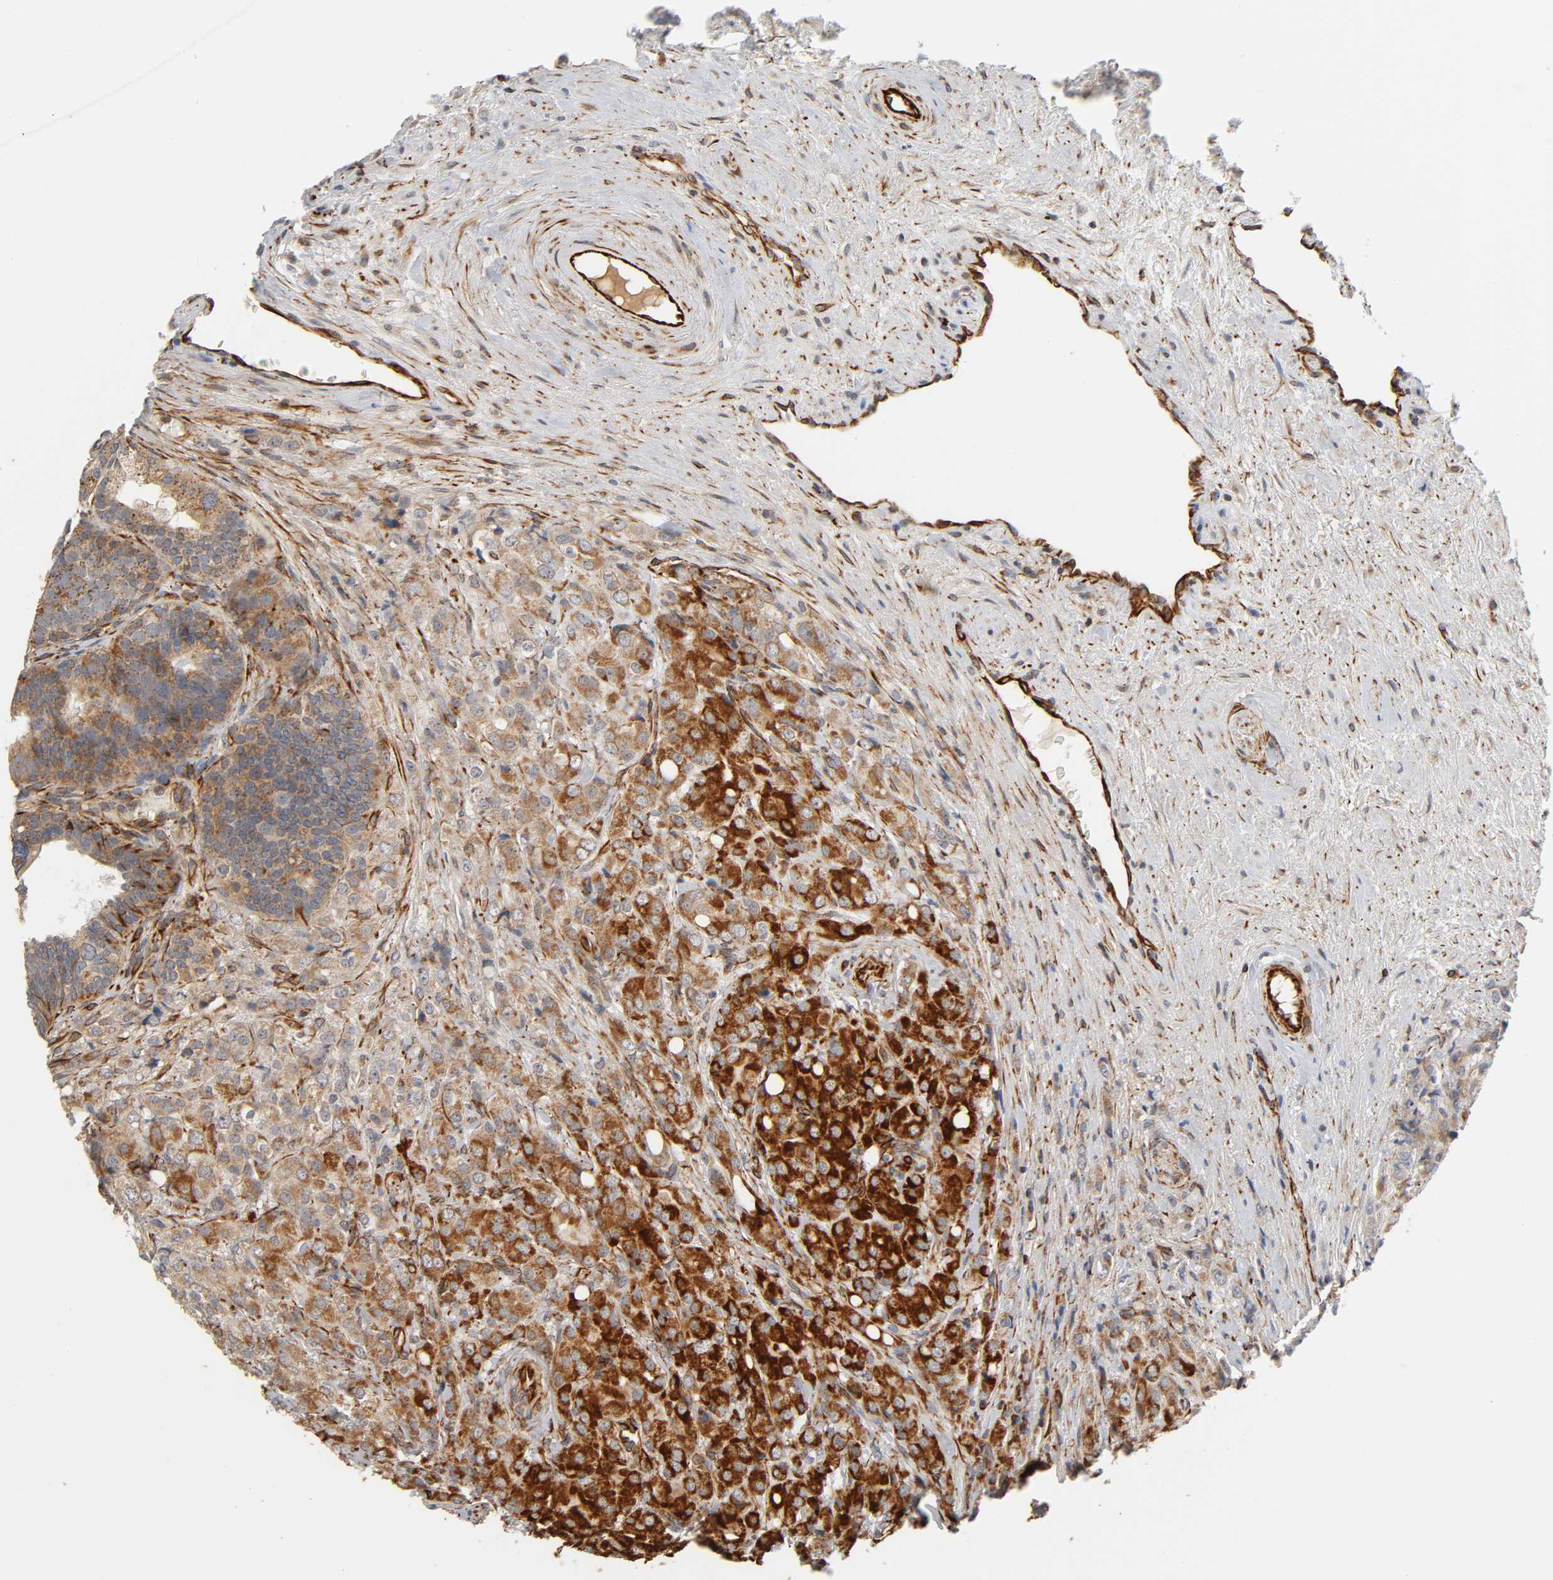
{"staining": {"intensity": "moderate", "quantity": ">75%", "location": "cytoplasmic/membranous"}, "tissue": "prostate cancer", "cell_type": "Tumor cells", "image_type": "cancer", "snomed": [{"axis": "morphology", "description": "Adenocarcinoma, High grade"}, {"axis": "topography", "description": "Prostate"}], "caption": "IHC histopathology image of neoplastic tissue: human adenocarcinoma (high-grade) (prostate) stained using immunohistochemistry demonstrates medium levels of moderate protein expression localized specifically in the cytoplasmic/membranous of tumor cells, appearing as a cytoplasmic/membranous brown color.", "gene": "REEP6", "patient": {"sex": "male", "age": 68}}